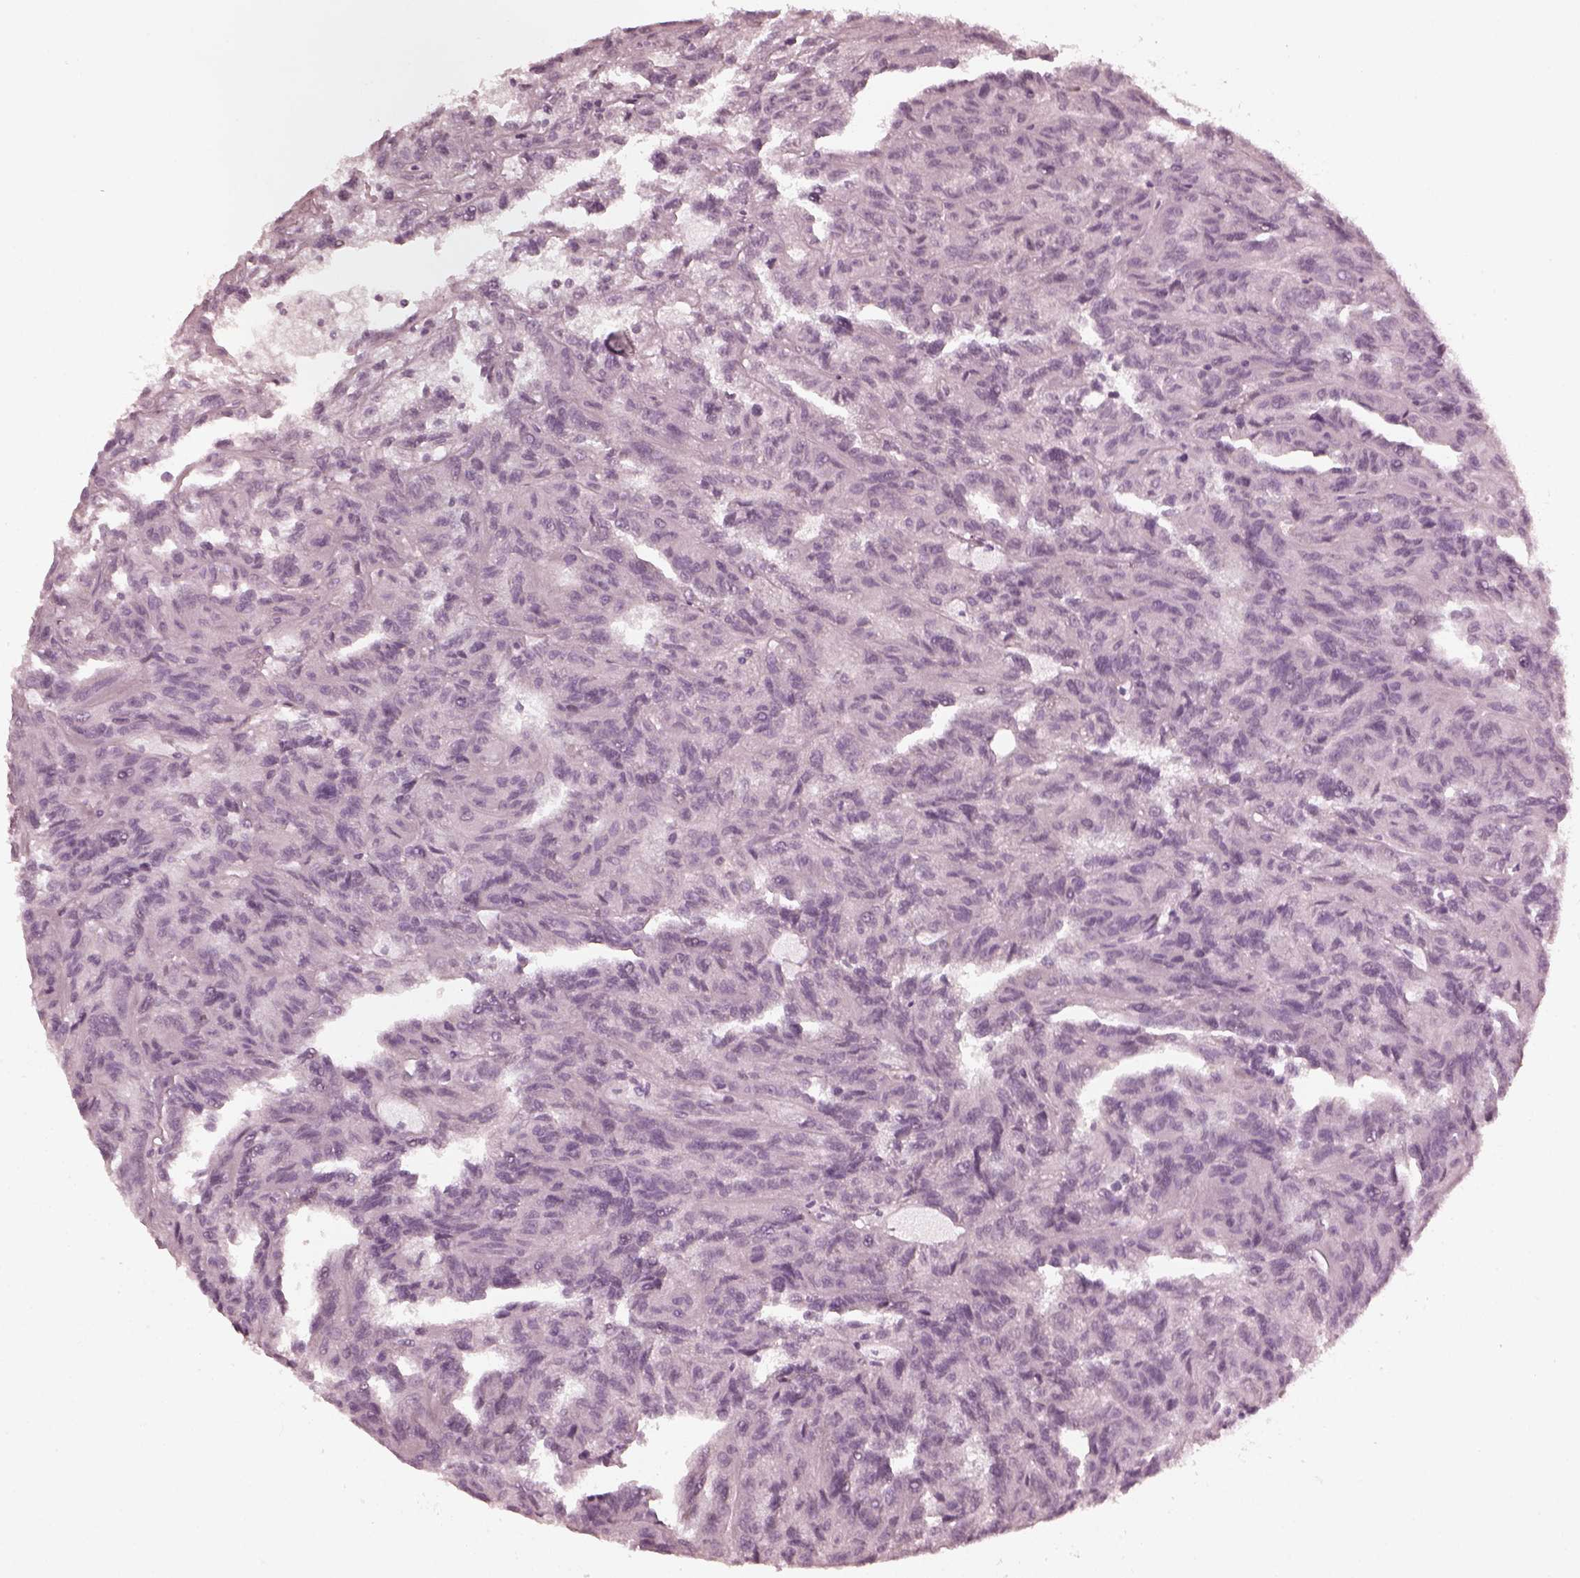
{"staining": {"intensity": "negative", "quantity": "none", "location": "none"}, "tissue": "renal cancer", "cell_type": "Tumor cells", "image_type": "cancer", "snomed": [{"axis": "morphology", "description": "Adenocarcinoma, NOS"}, {"axis": "topography", "description": "Kidney"}], "caption": "IHC of human renal cancer reveals no positivity in tumor cells.", "gene": "CCDC170", "patient": {"sex": "male", "age": 79}}